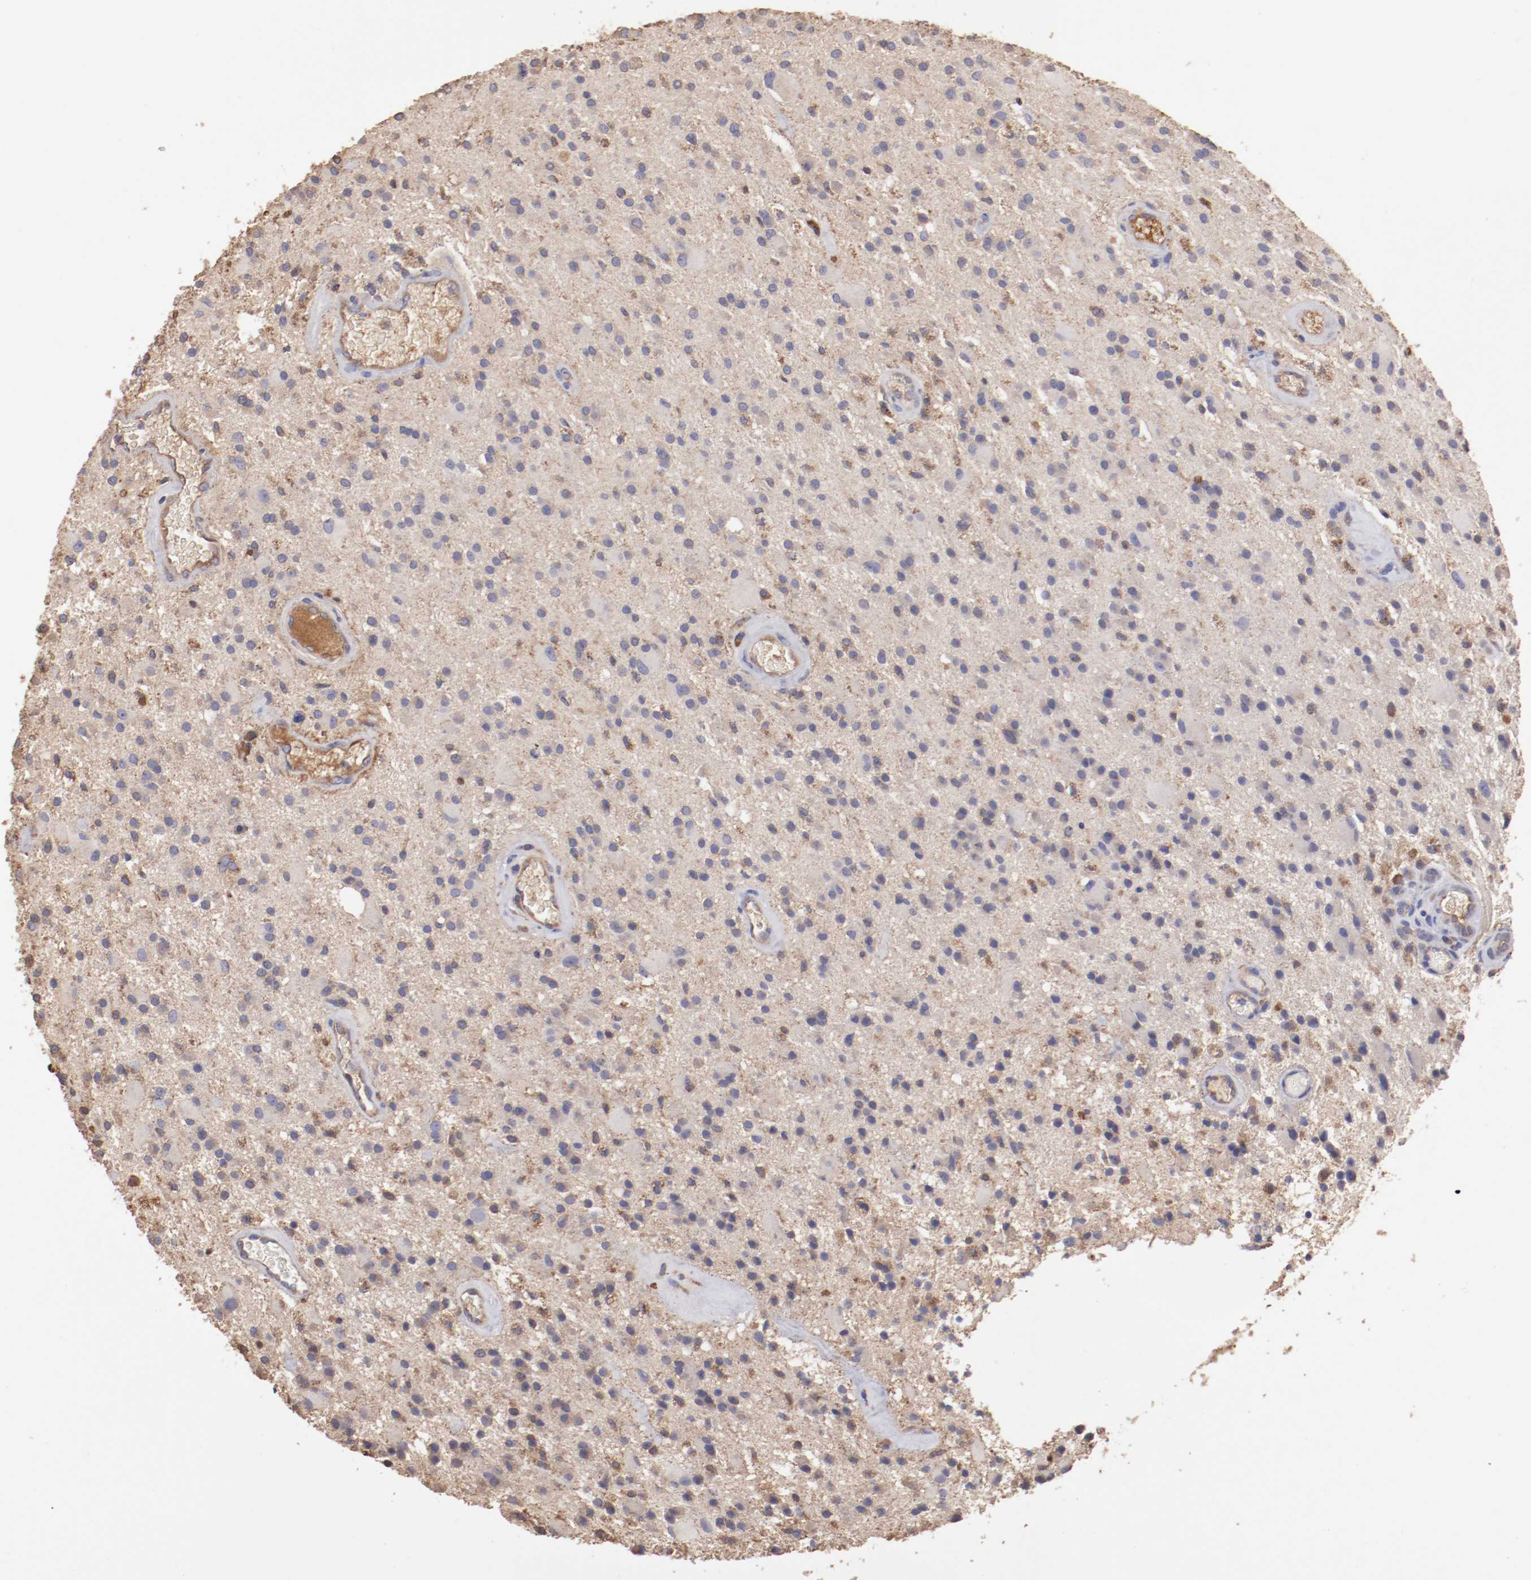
{"staining": {"intensity": "weak", "quantity": "<25%", "location": "cytoplasmic/membranous"}, "tissue": "glioma", "cell_type": "Tumor cells", "image_type": "cancer", "snomed": [{"axis": "morphology", "description": "Glioma, malignant, Low grade"}, {"axis": "topography", "description": "Brain"}], "caption": "Immunohistochemistry (IHC) photomicrograph of neoplastic tissue: malignant glioma (low-grade) stained with DAB reveals no significant protein positivity in tumor cells.", "gene": "NFKBIE", "patient": {"sex": "male", "age": 58}}